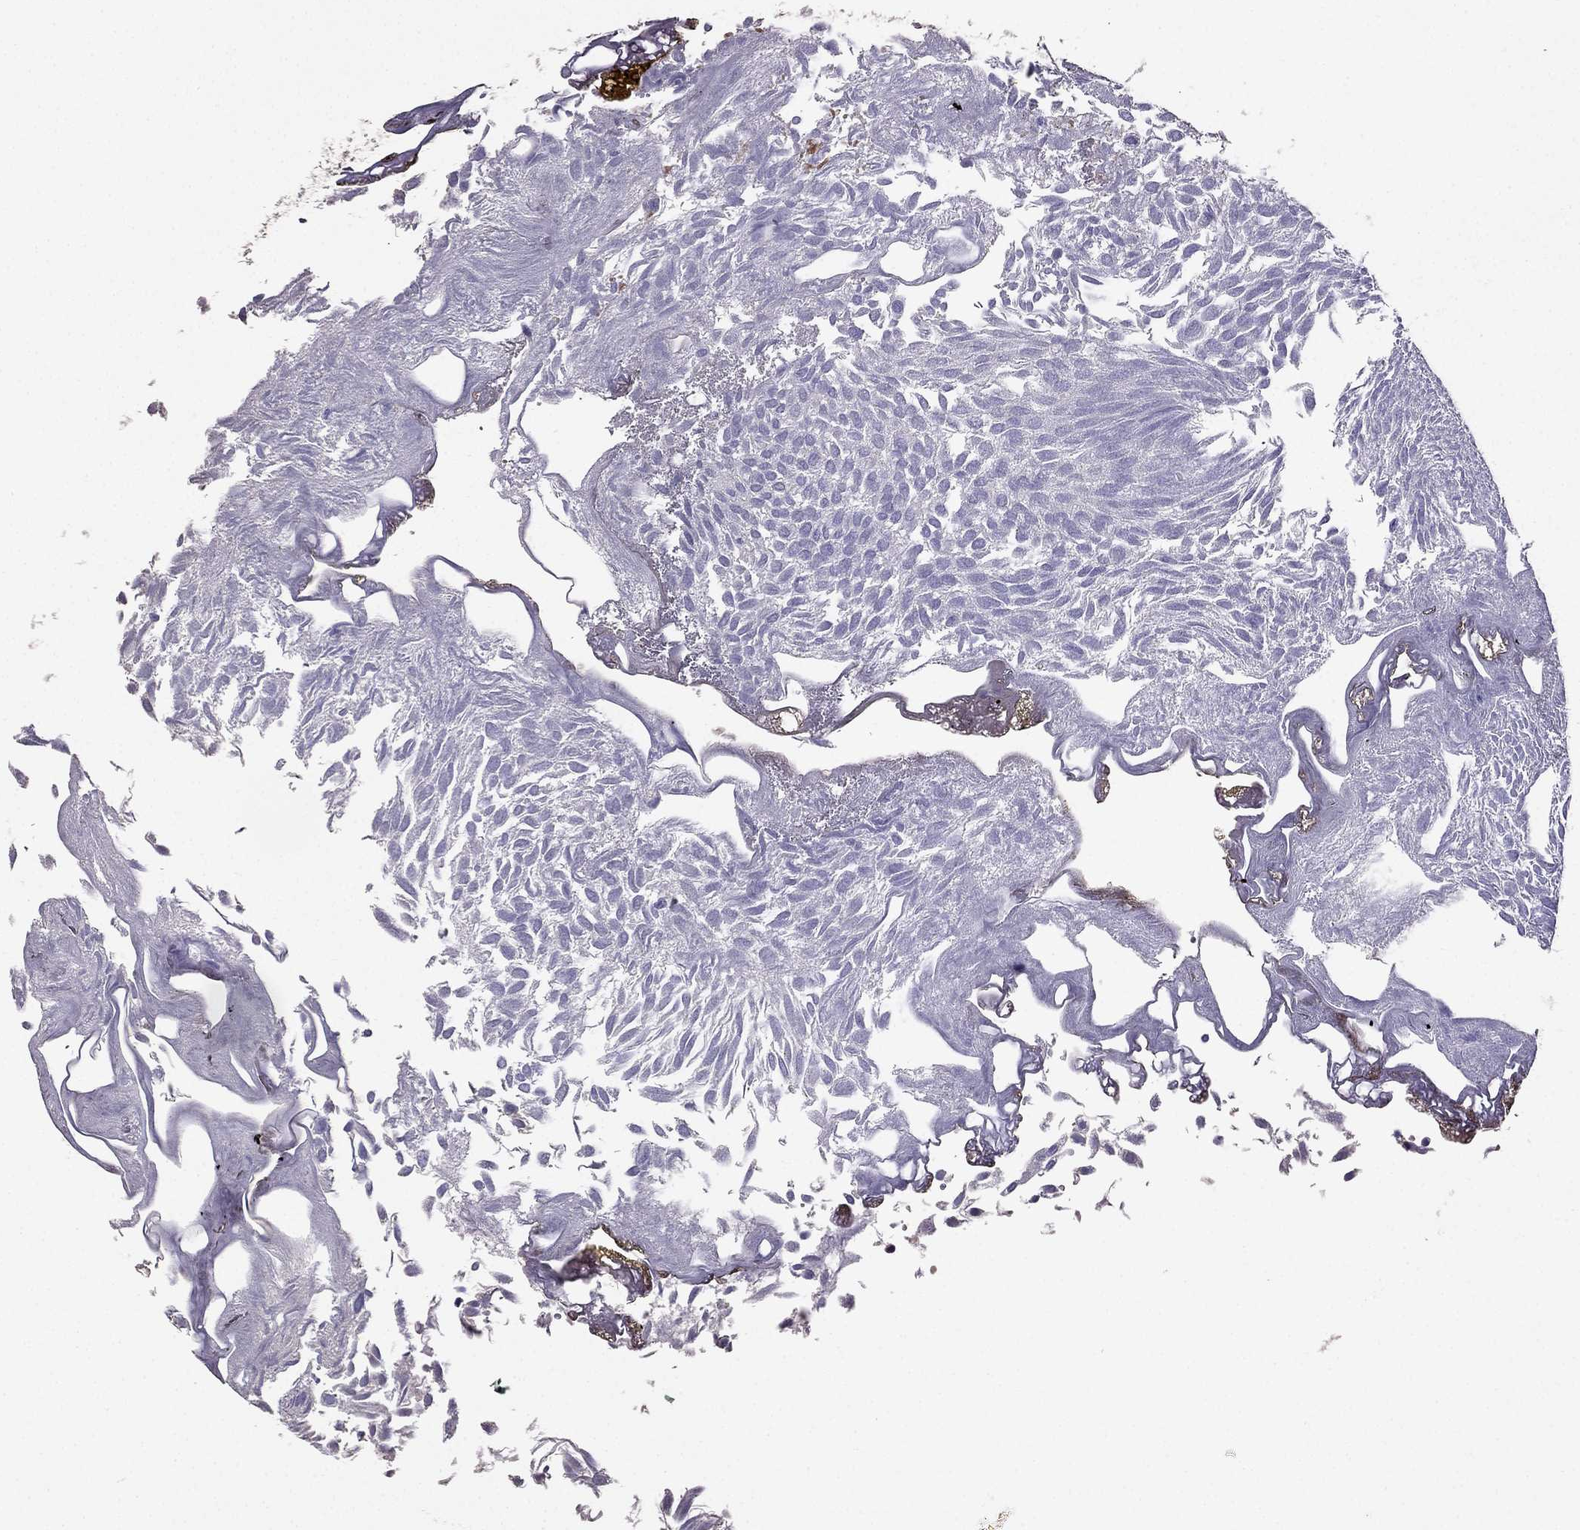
{"staining": {"intensity": "negative", "quantity": "none", "location": "none"}, "tissue": "urothelial cancer", "cell_type": "Tumor cells", "image_type": "cancer", "snomed": [{"axis": "morphology", "description": "Urothelial carcinoma, Low grade"}, {"axis": "topography", "description": "Urinary bladder"}], "caption": "Immunohistochemical staining of human urothelial cancer exhibits no significant expression in tumor cells. (DAB IHC visualized using brightfield microscopy, high magnification).", "gene": "RFLNB", "patient": {"sex": "male", "age": 52}}